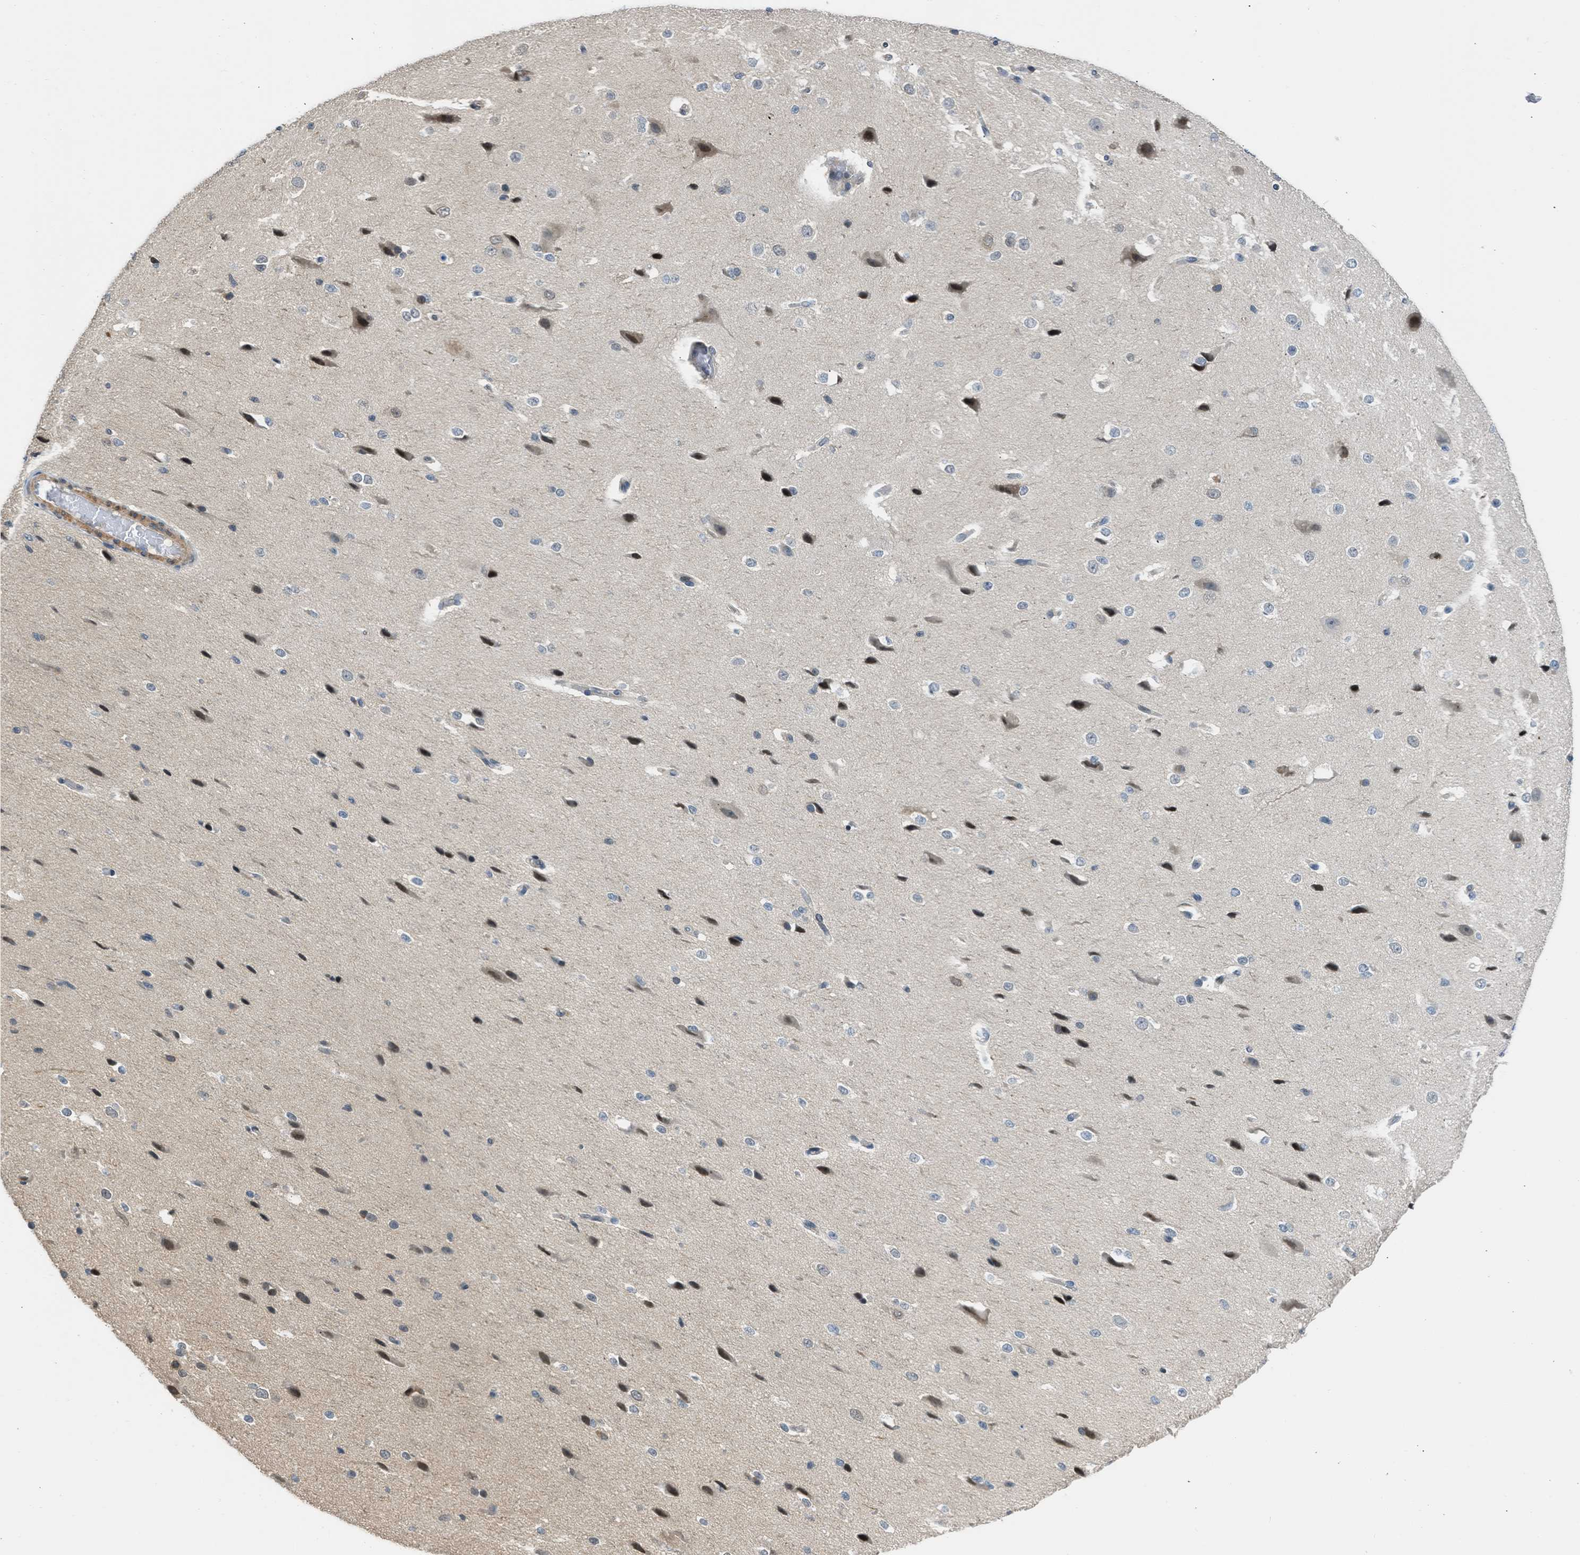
{"staining": {"intensity": "negative", "quantity": "none", "location": "none"}, "tissue": "cerebral cortex", "cell_type": "Endothelial cells", "image_type": "normal", "snomed": [{"axis": "morphology", "description": "Normal tissue, NOS"}, {"axis": "morphology", "description": "Developmental malformation"}, {"axis": "topography", "description": "Cerebral cortex"}], "caption": "Immunohistochemistry (IHC) of benign human cerebral cortex reveals no expression in endothelial cells.", "gene": "TTBK2", "patient": {"sex": "female", "age": 30}}